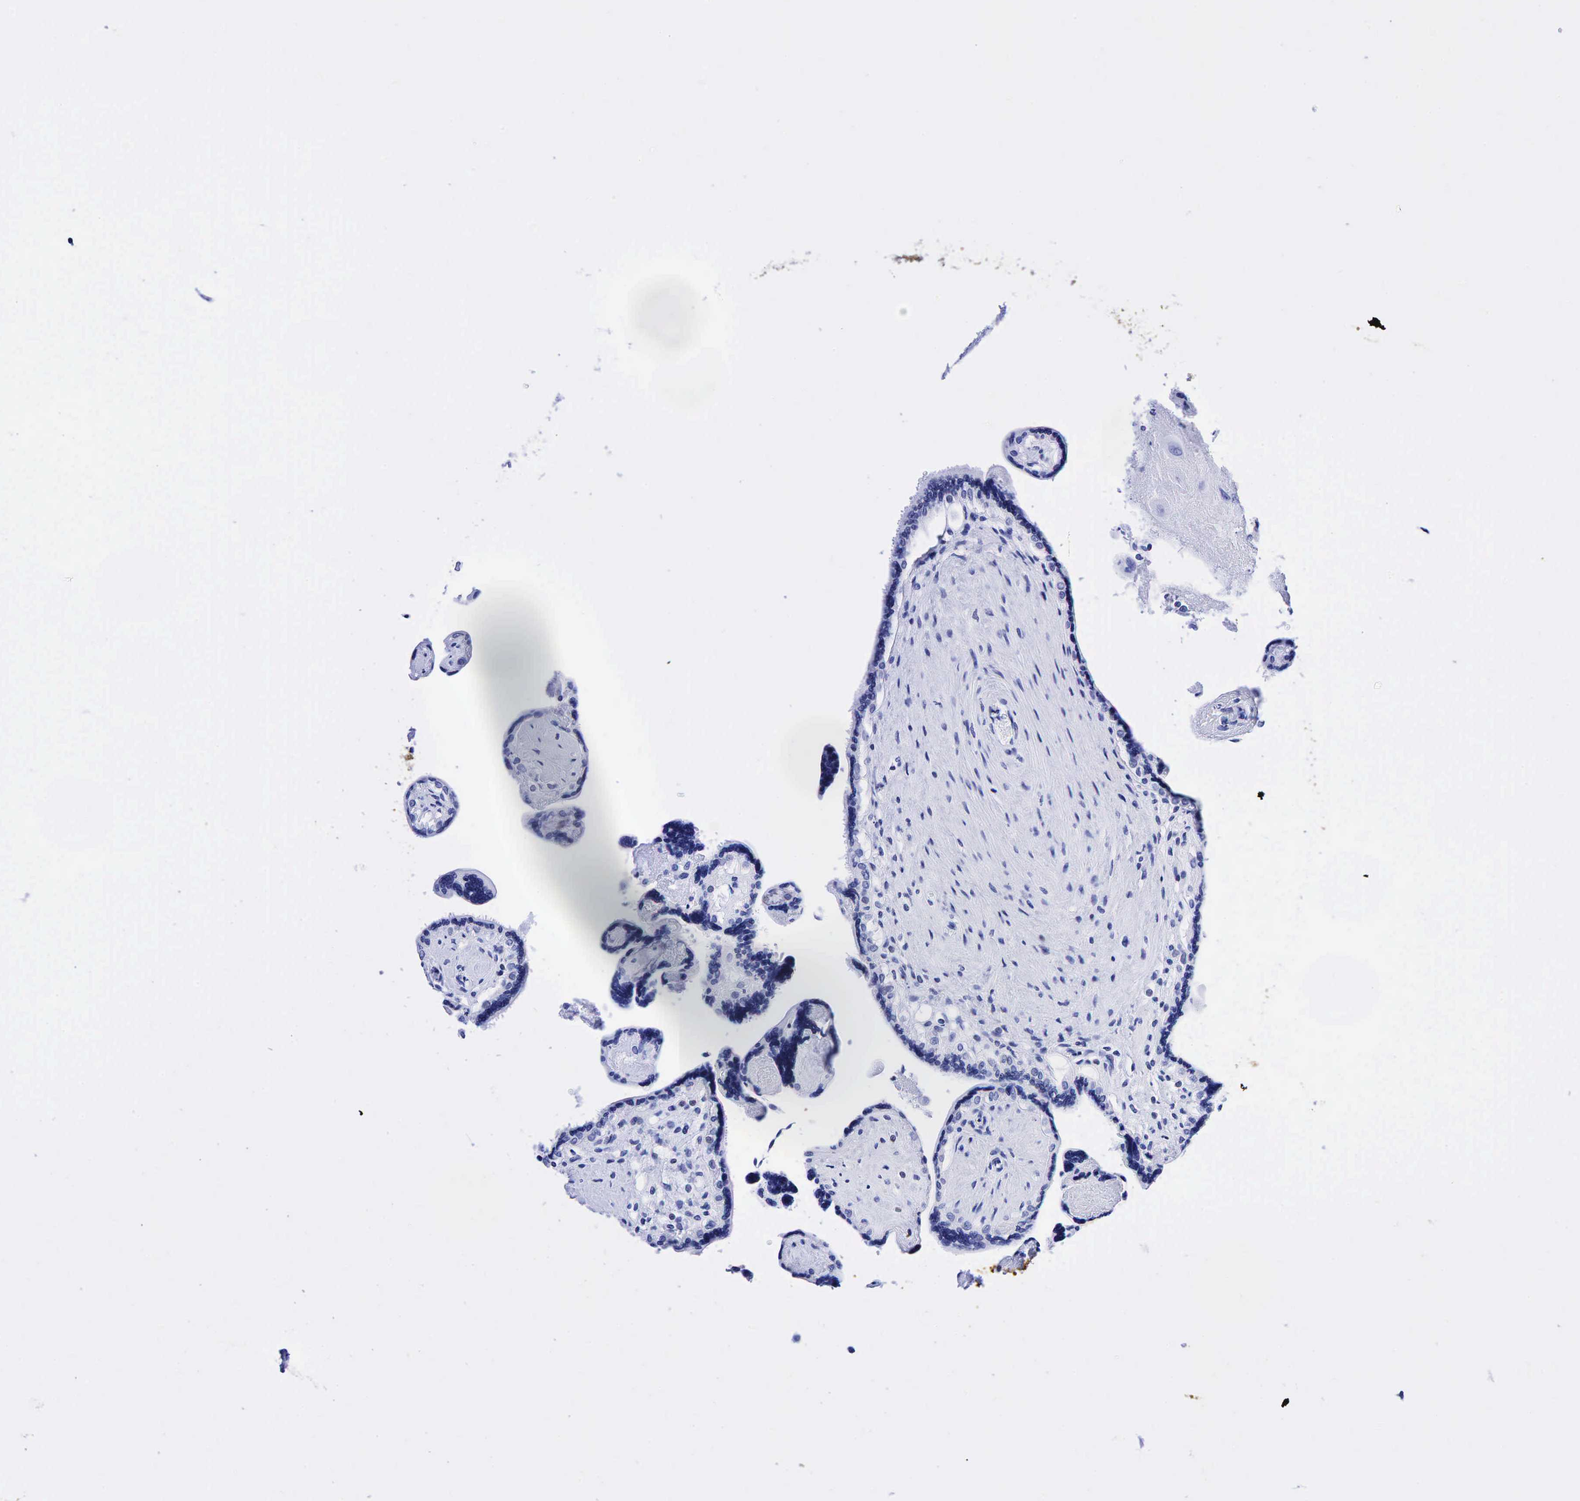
{"staining": {"intensity": "negative", "quantity": "none", "location": "none"}, "tissue": "placenta", "cell_type": "Decidual cells", "image_type": "normal", "snomed": [{"axis": "morphology", "description": "Normal tissue, NOS"}, {"axis": "topography", "description": "Placenta"}], "caption": "Immunohistochemistry (IHC) of unremarkable placenta shows no positivity in decidual cells.", "gene": "CEACAM5", "patient": {"sex": "female", "age": 31}}